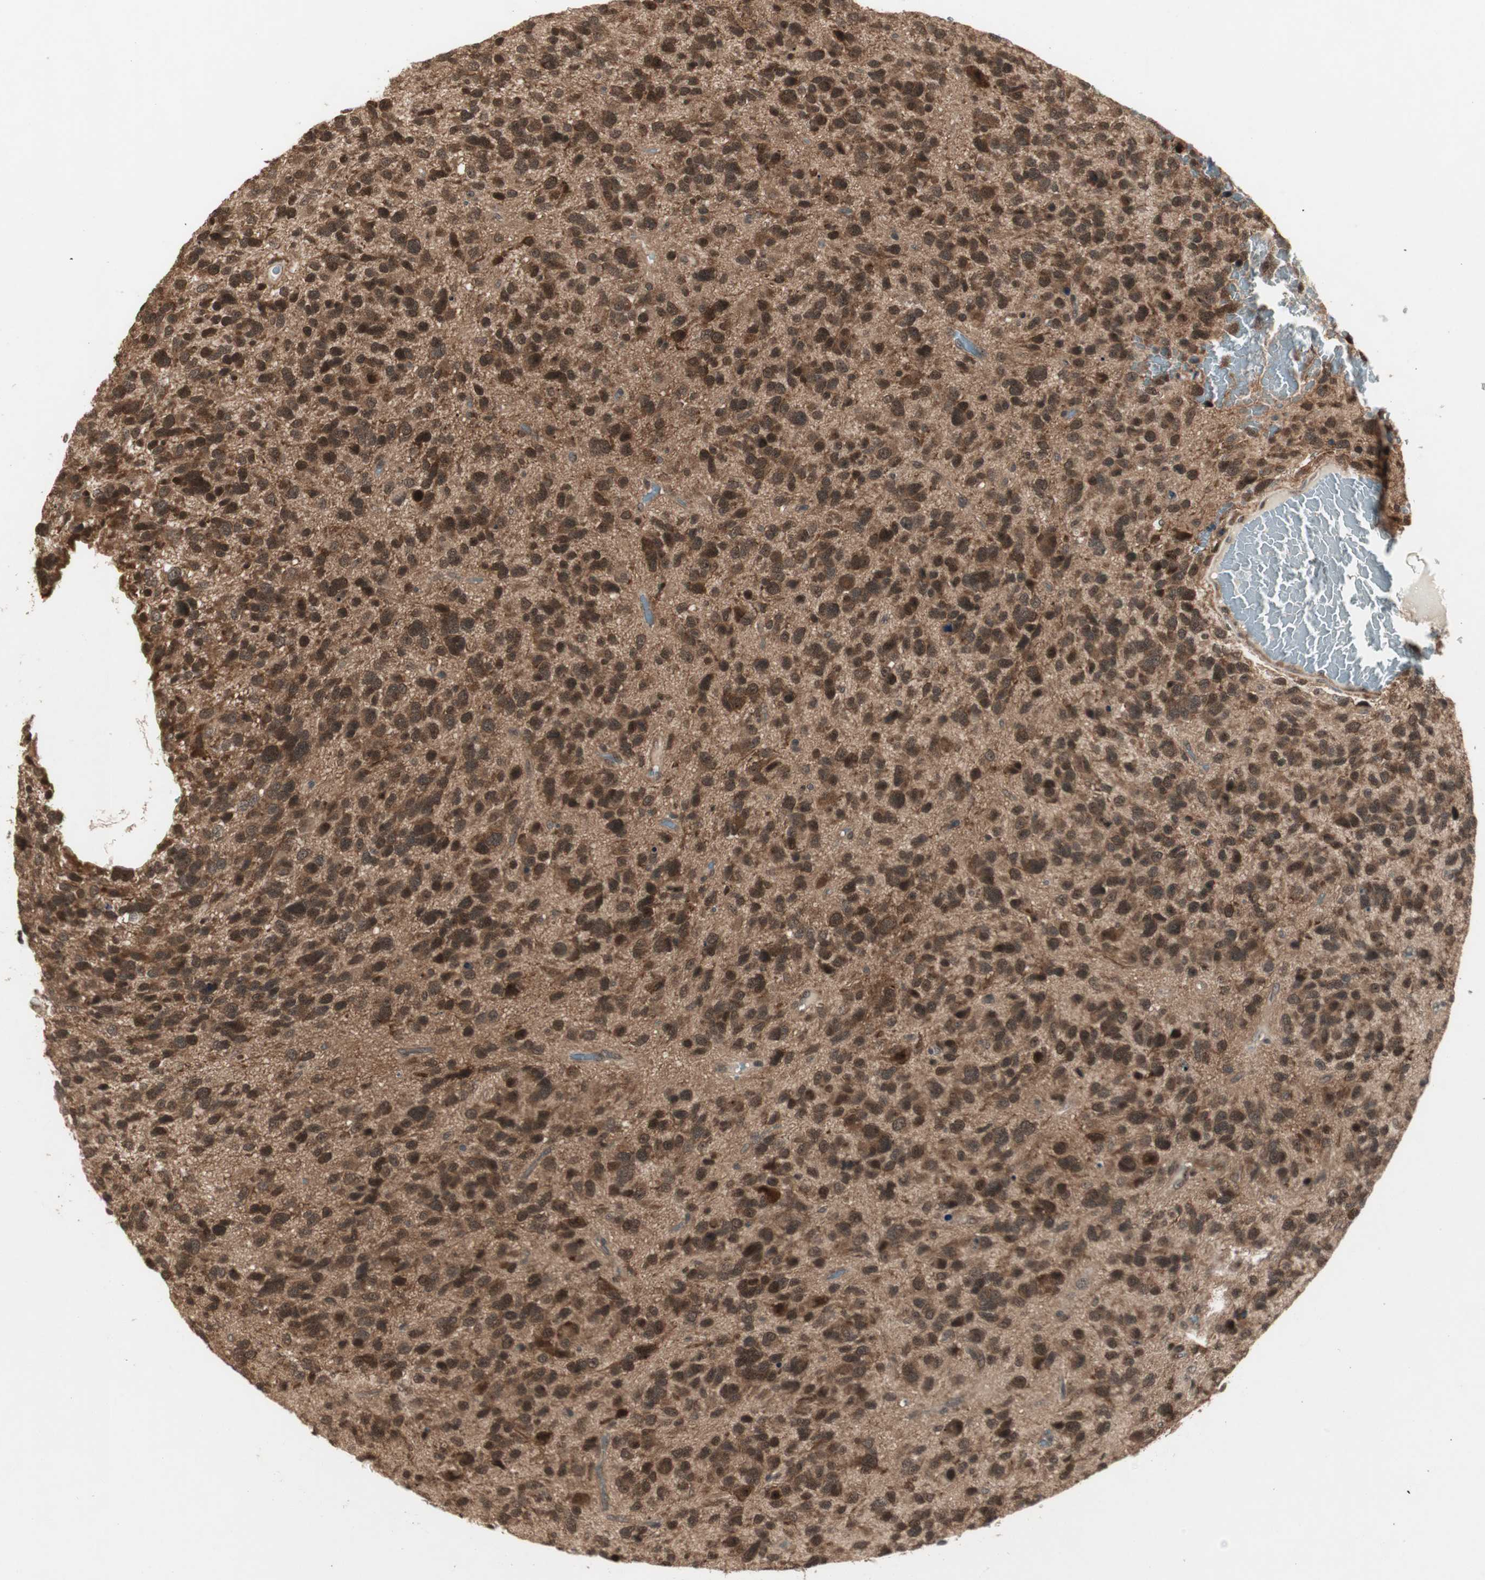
{"staining": {"intensity": "strong", "quantity": ">75%", "location": "cytoplasmic/membranous,nuclear"}, "tissue": "glioma", "cell_type": "Tumor cells", "image_type": "cancer", "snomed": [{"axis": "morphology", "description": "Glioma, malignant, High grade"}, {"axis": "topography", "description": "Brain"}], "caption": "Tumor cells demonstrate strong cytoplasmic/membranous and nuclear positivity in about >75% of cells in glioma.", "gene": "CSNK2B", "patient": {"sex": "female", "age": 58}}